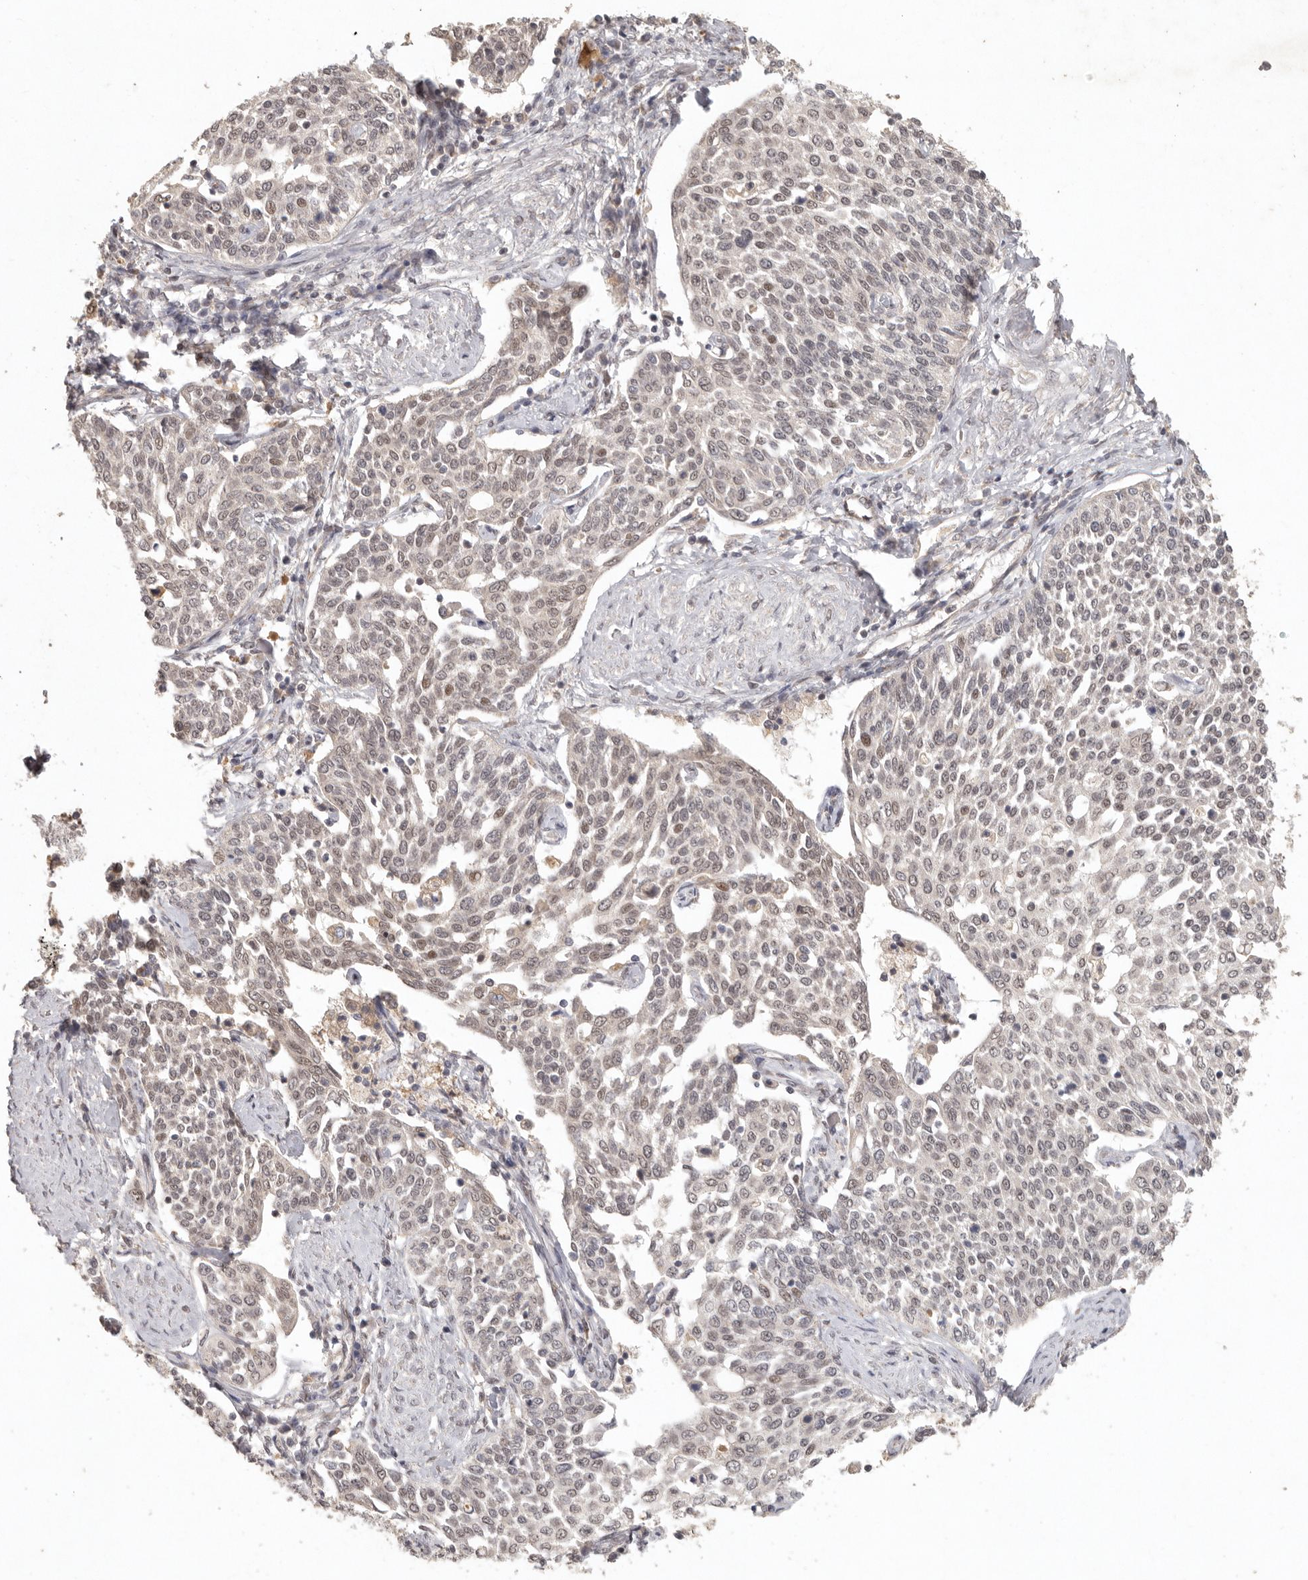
{"staining": {"intensity": "weak", "quantity": ">75%", "location": "nuclear"}, "tissue": "cervical cancer", "cell_type": "Tumor cells", "image_type": "cancer", "snomed": [{"axis": "morphology", "description": "Squamous cell carcinoma, NOS"}, {"axis": "topography", "description": "Cervix"}], "caption": "The immunohistochemical stain highlights weak nuclear positivity in tumor cells of squamous cell carcinoma (cervical) tissue.", "gene": "LRRC75A", "patient": {"sex": "female", "age": 34}}